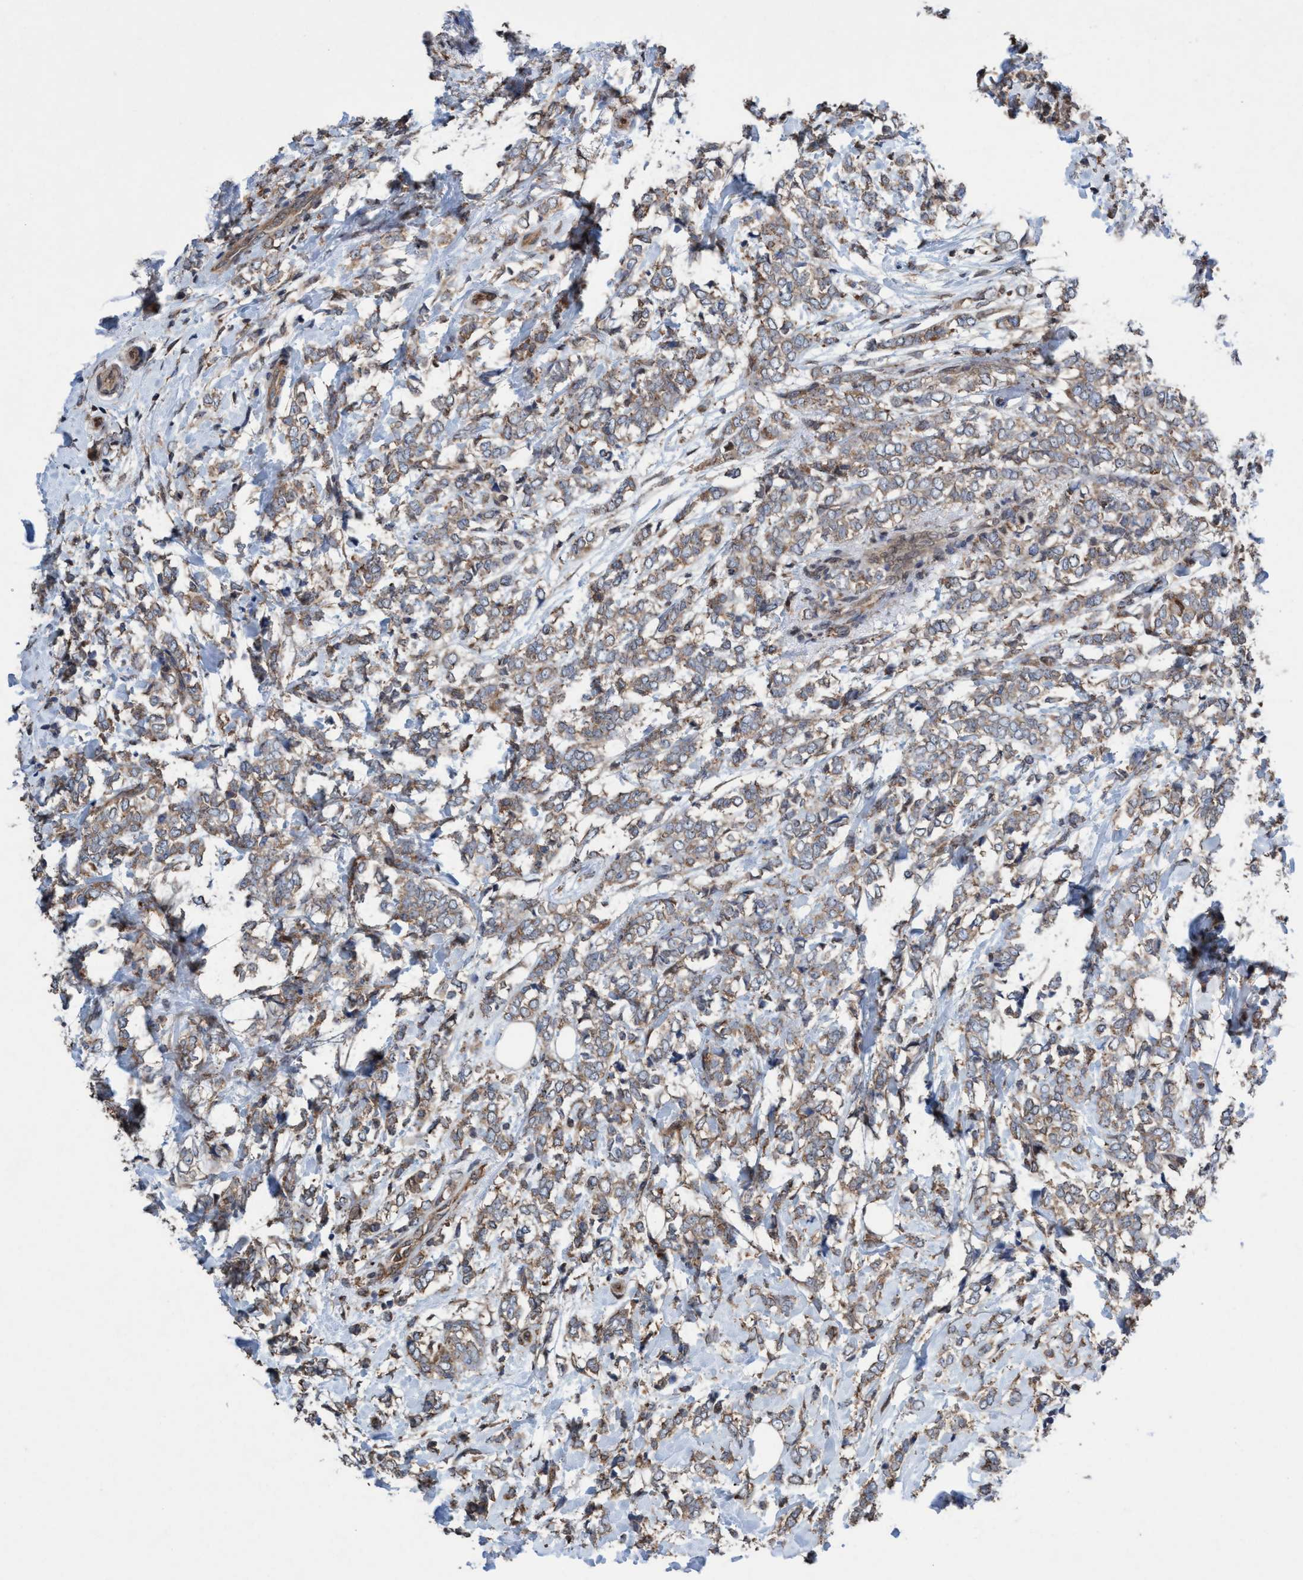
{"staining": {"intensity": "weak", "quantity": ">75%", "location": "cytoplasmic/membranous"}, "tissue": "breast cancer", "cell_type": "Tumor cells", "image_type": "cancer", "snomed": [{"axis": "morphology", "description": "Normal tissue, NOS"}, {"axis": "morphology", "description": "Lobular carcinoma"}, {"axis": "topography", "description": "Breast"}], "caption": "DAB (3,3'-diaminobenzidine) immunohistochemical staining of human breast lobular carcinoma demonstrates weak cytoplasmic/membranous protein staining in about >75% of tumor cells. Using DAB (brown) and hematoxylin (blue) stains, captured at high magnification using brightfield microscopy.", "gene": "METAP2", "patient": {"sex": "female", "age": 47}}